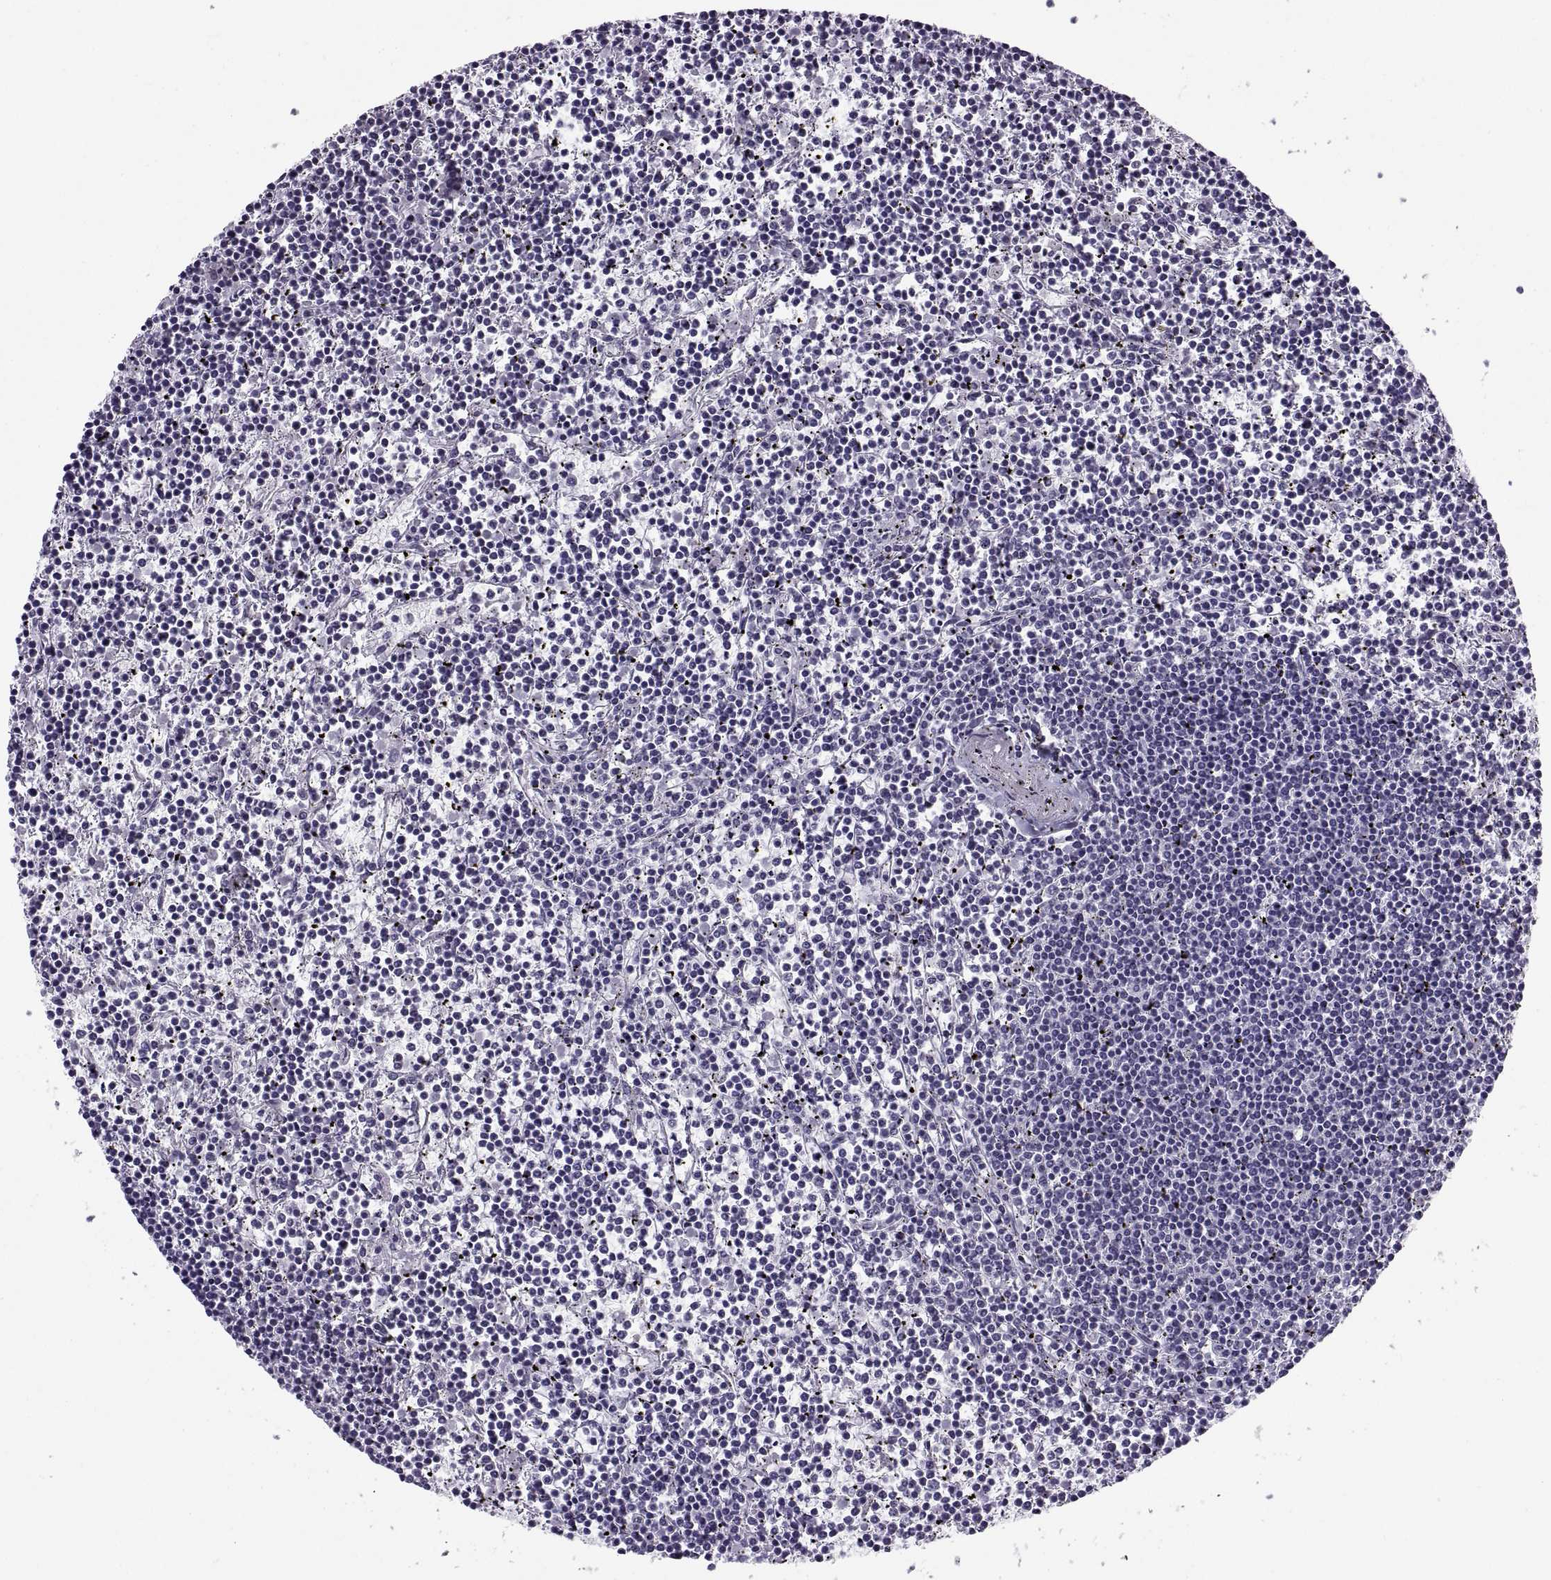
{"staining": {"intensity": "negative", "quantity": "none", "location": "none"}, "tissue": "lymphoma", "cell_type": "Tumor cells", "image_type": "cancer", "snomed": [{"axis": "morphology", "description": "Malignant lymphoma, non-Hodgkin's type, Low grade"}, {"axis": "topography", "description": "Spleen"}], "caption": "IHC photomicrograph of neoplastic tissue: lymphoma stained with DAB (3,3'-diaminobenzidine) reveals no significant protein staining in tumor cells. (DAB (3,3'-diaminobenzidine) IHC visualized using brightfield microscopy, high magnification).", "gene": "RLBP1", "patient": {"sex": "female", "age": 19}}